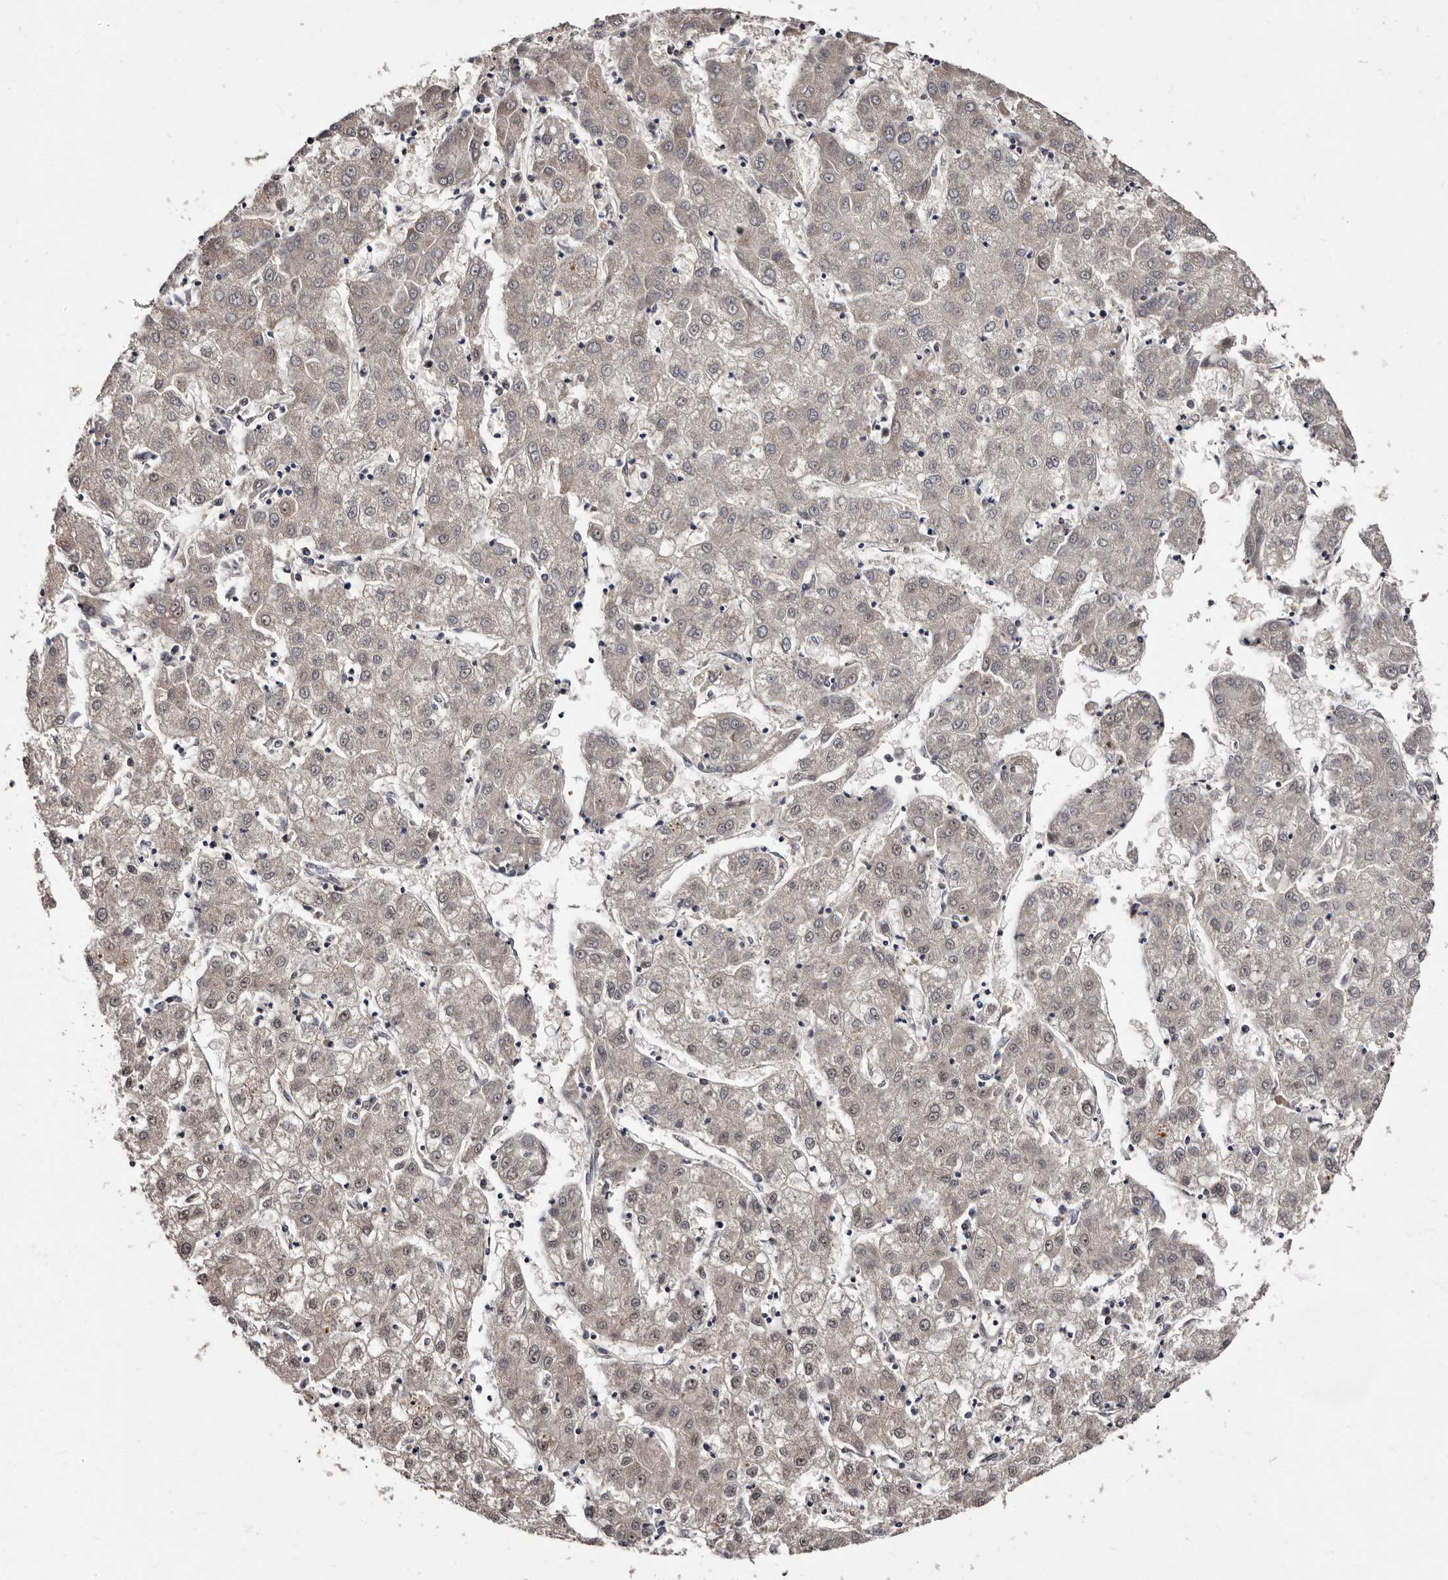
{"staining": {"intensity": "weak", "quantity": "<25%", "location": "cytoplasmic/membranous,nuclear"}, "tissue": "liver cancer", "cell_type": "Tumor cells", "image_type": "cancer", "snomed": [{"axis": "morphology", "description": "Carcinoma, Hepatocellular, NOS"}, {"axis": "topography", "description": "Liver"}], "caption": "High magnification brightfield microscopy of liver hepatocellular carcinoma stained with DAB (3,3'-diaminobenzidine) (brown) and counterstained with hematoxylin (blue): tumor cells show no significant staining.", "gene": "LANCL2", "patient": {"sex": "male", "age": 72}}